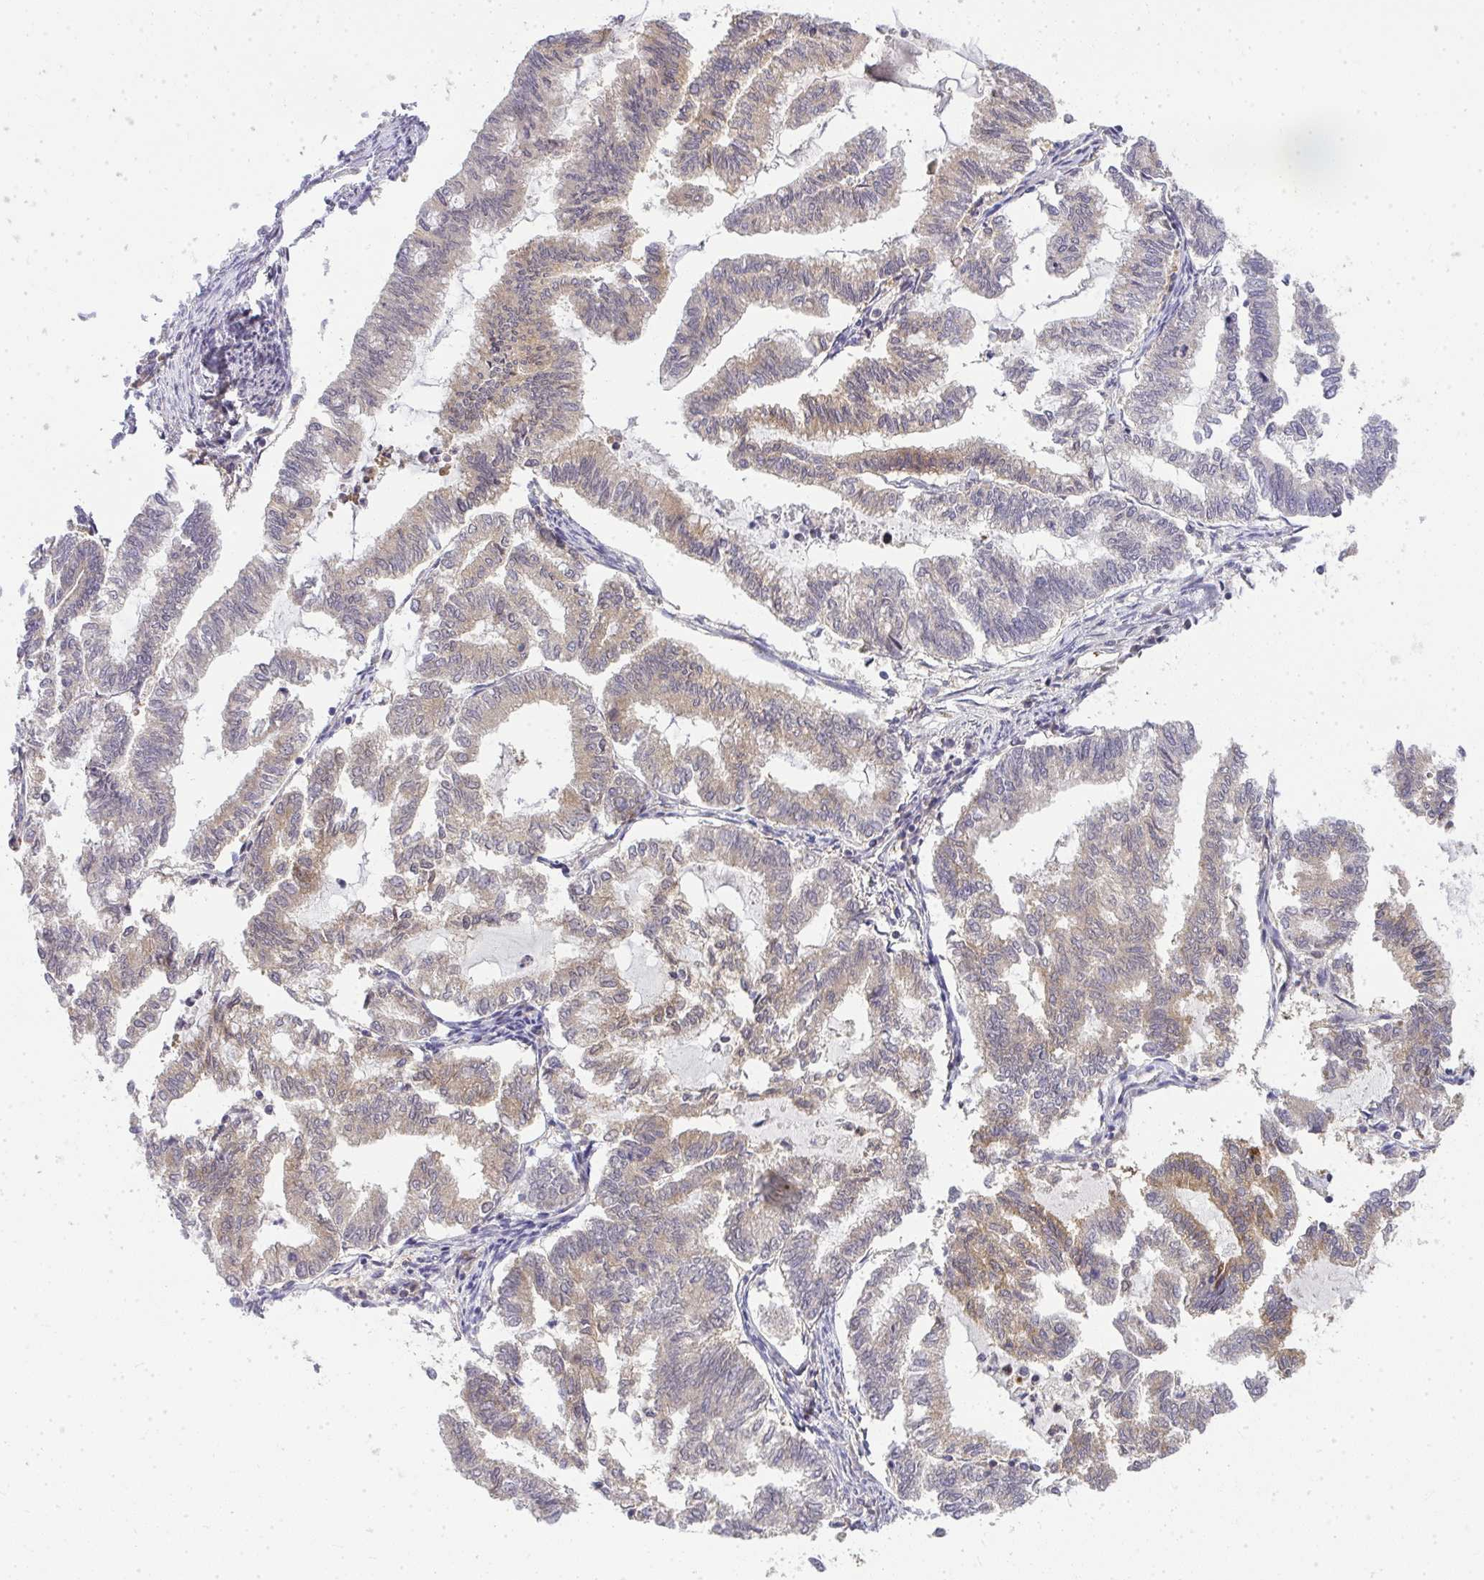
{"staining": {"intensity": "weak", "quantity": "25%-75%", "location": "cytoplasmic/membranous"}, "tissue": "endometrial cancer", "cell_type": "Tumor cells", "image_type": "cancer", "snomed": [{"axis": "morphology", "description": "Adenocarcinoma, NOS"}, {"axis": "topography", "description": "Endometrium"}], "caption": "Weak cytoplasmic/membranous staining for a protein is identified in approximately 25%-75% of tumor cells of endometrial adenocarcinoma using IHC.", "gene": "HDHD2", "patient": {"sex": "female", "age": 79}}